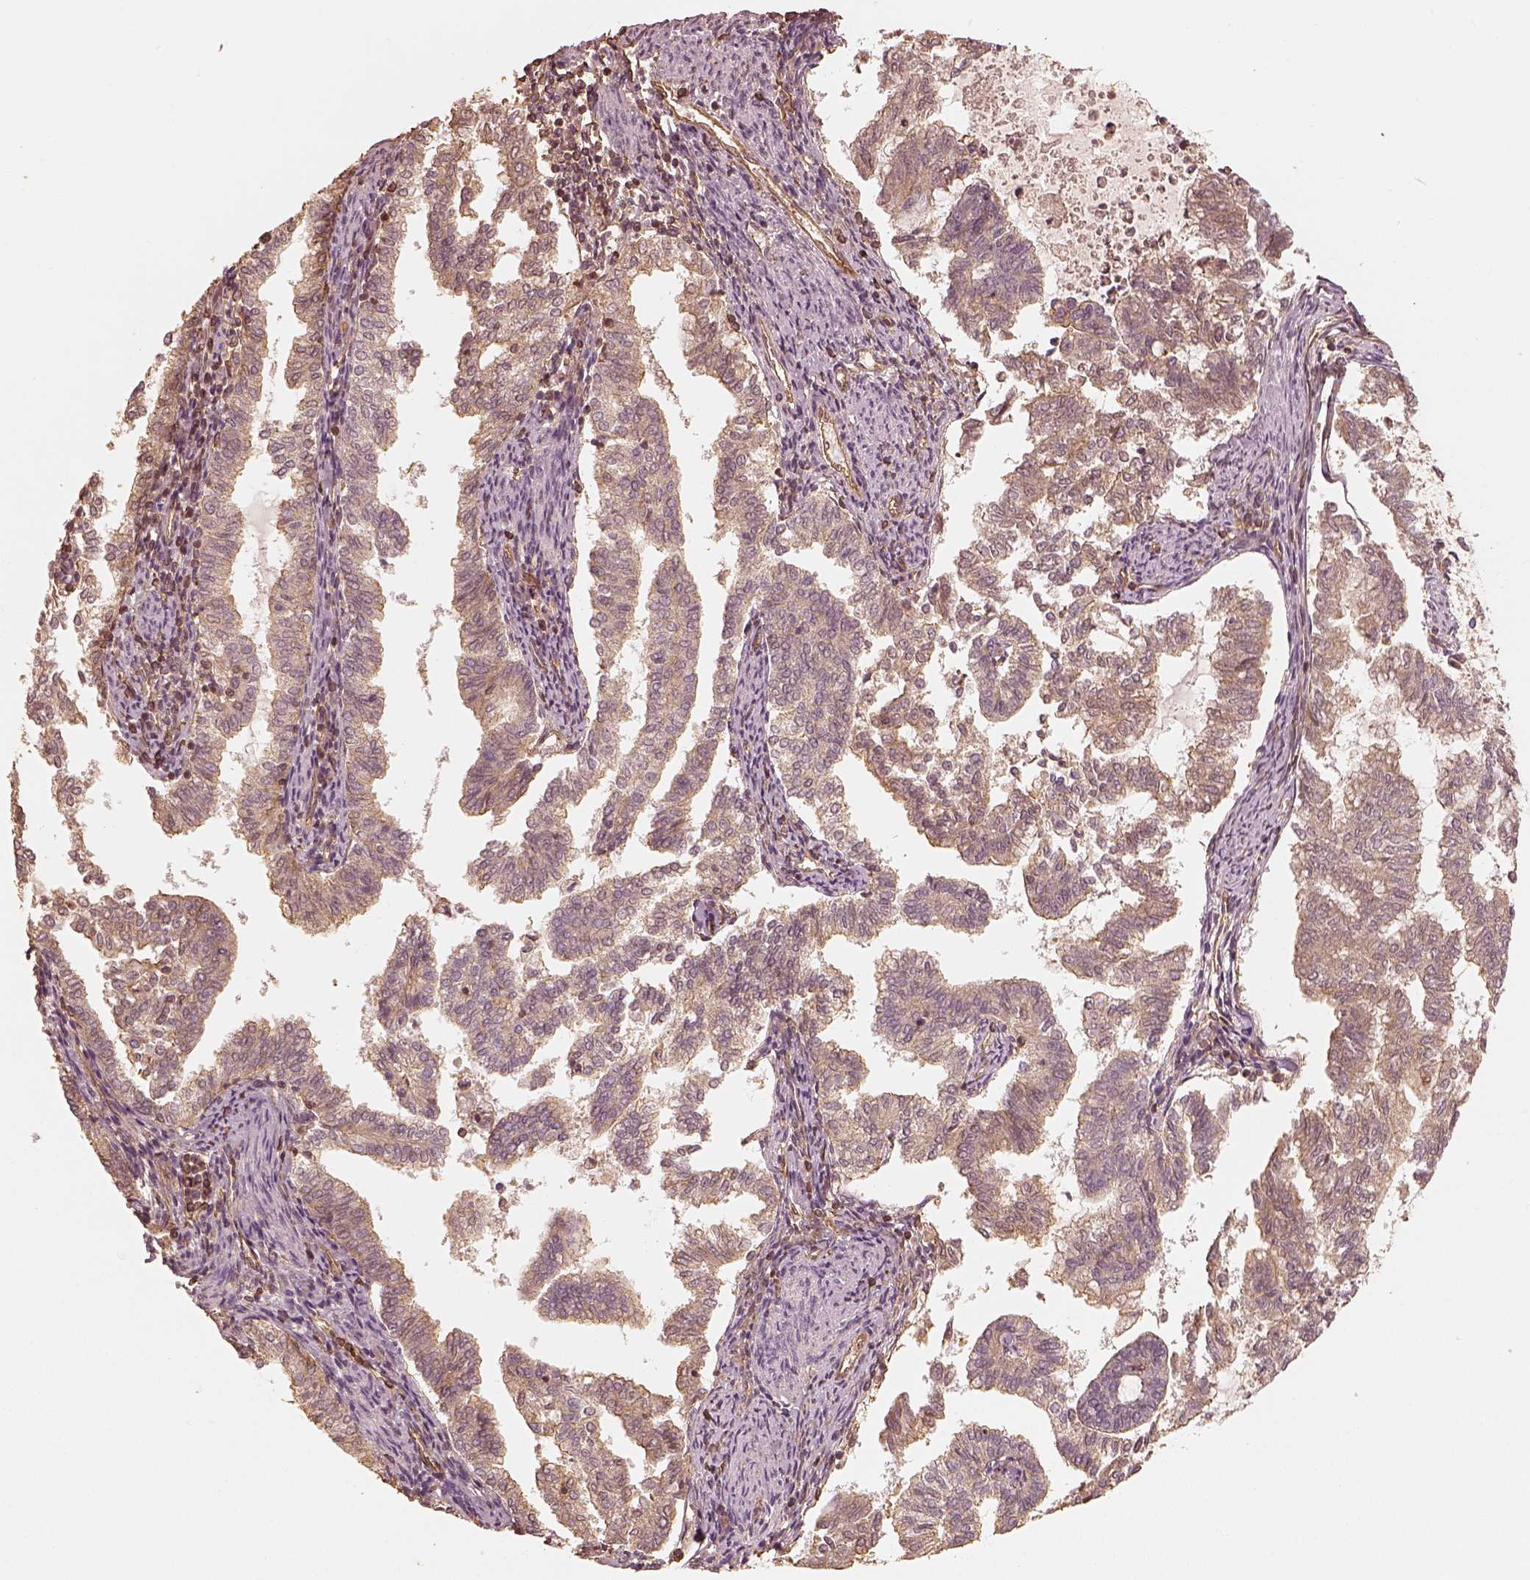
{"staining": {"intensity": "moderate", "quantity": "25%-75%", "location": "cytoplasmic/membranous"}, "tissue": "endometrial cancer", "cell_type": "Tumor cells", "image_type": "cancer", "snomed": [{"axis": "morphology", "description": "Adenocarcinoma, NOS"}, {"axis": "topography", "description": "Endometrium"}], "caption": "IHC staining of adenocarcinoma (endometrial), which reveals medium levels of moderate cytoplasmic/membranous staining in about 25%-75% of tumor cells indicating moderate cytoplasmic/membranous protein staining. The staining was performed using DAB (brown) for protein detection and nuclei were counterstained in hematoxylin (blue).", "gene": "WDR7", "patient": {"sex": "female", "age": 79}}